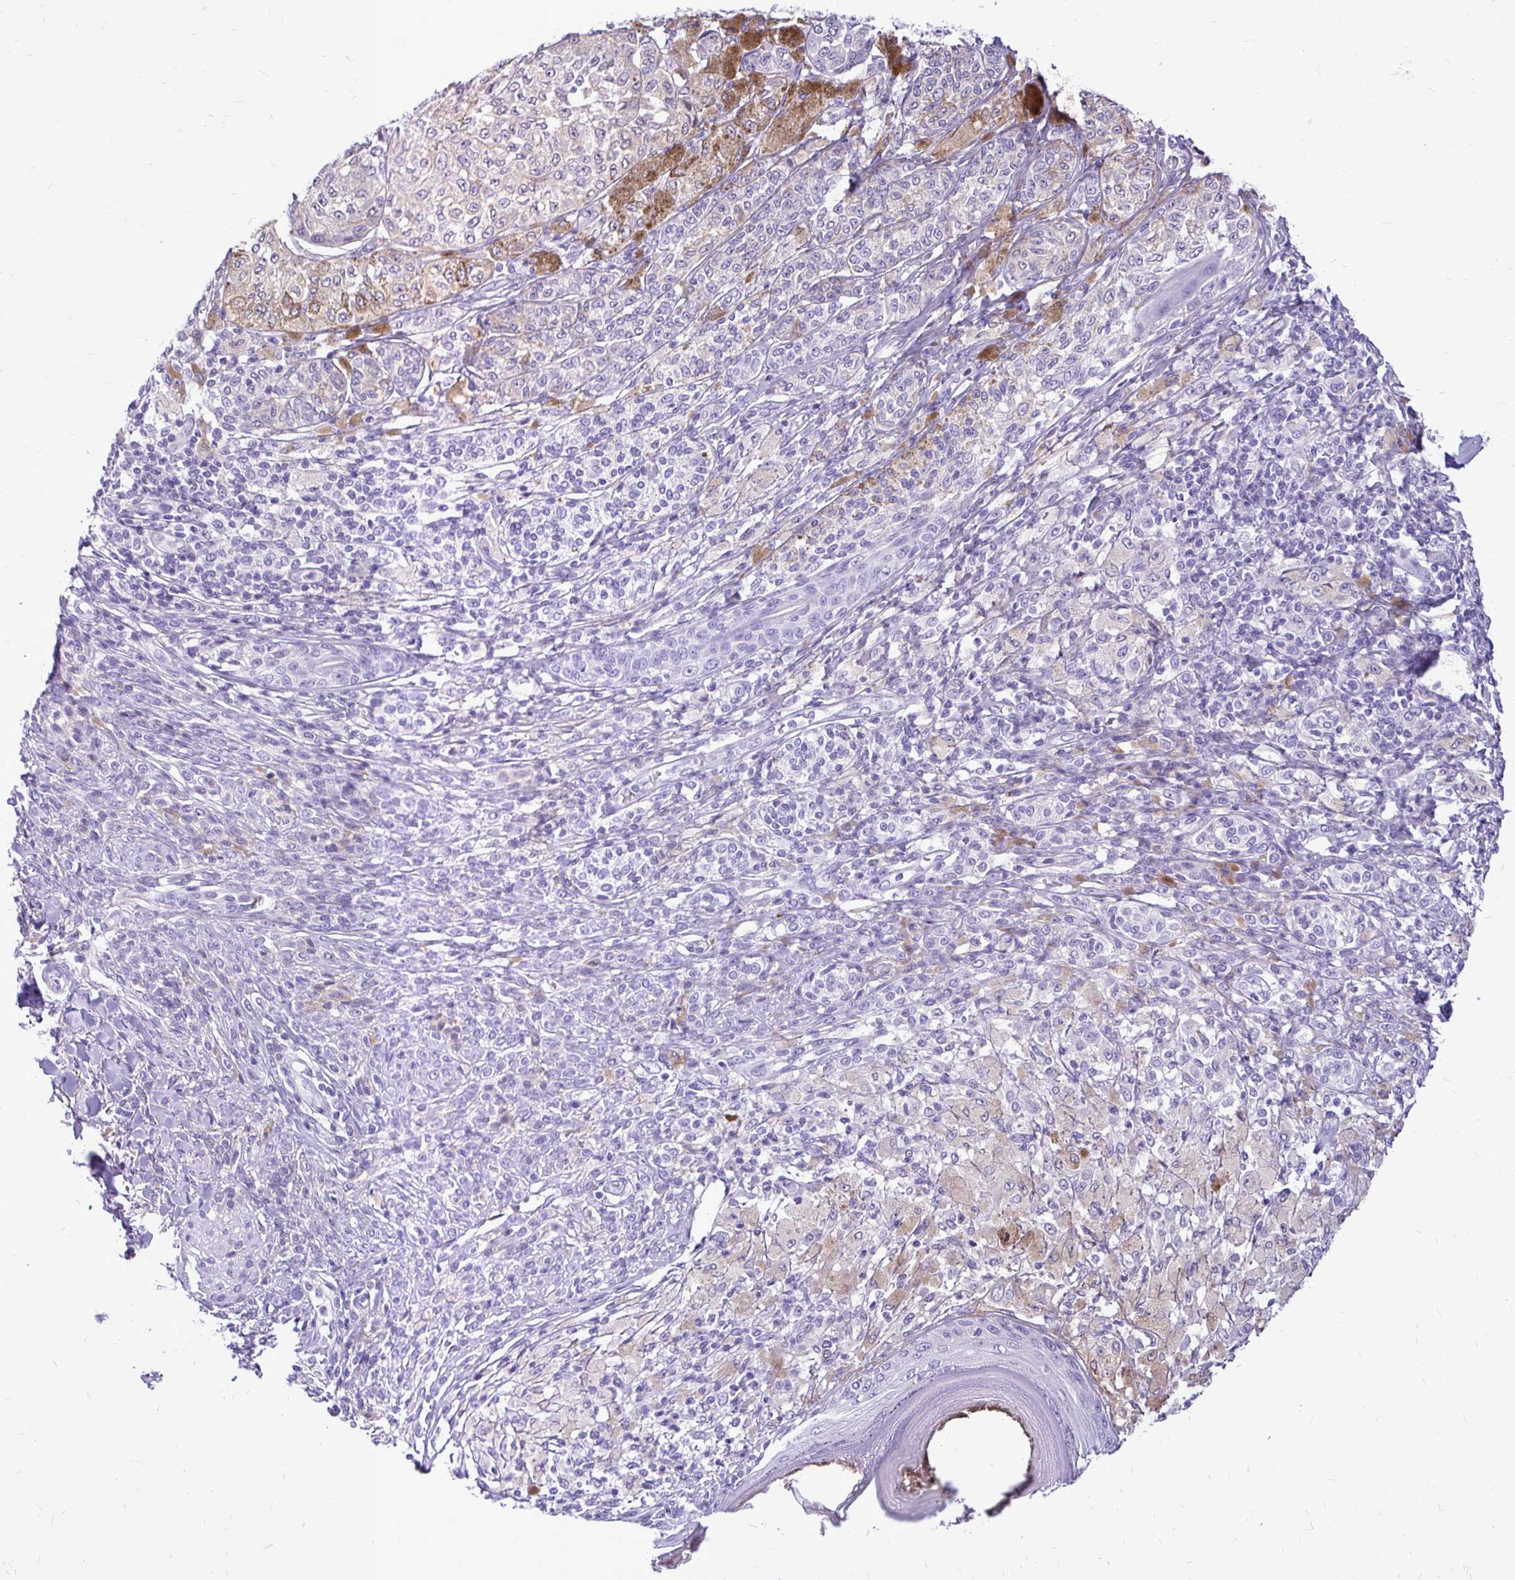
{"staining": {"intensity": "negative", "quantity": "none", "location": "none"}, "tissue": "melanoma", "cell_type": "Tumor cells", "image_type": "cancer", "snomed": [{"axis": "morphology", "description": "Malignant melanoma, NOS"}, {"axis": "topography", "description": "Skin"}], "caption": "The photomicrograph displays no significant expression in tumor cells of melanoma.", "gene": "MAP1LC3A", "patient": {"sex": "male", "age": 42}}